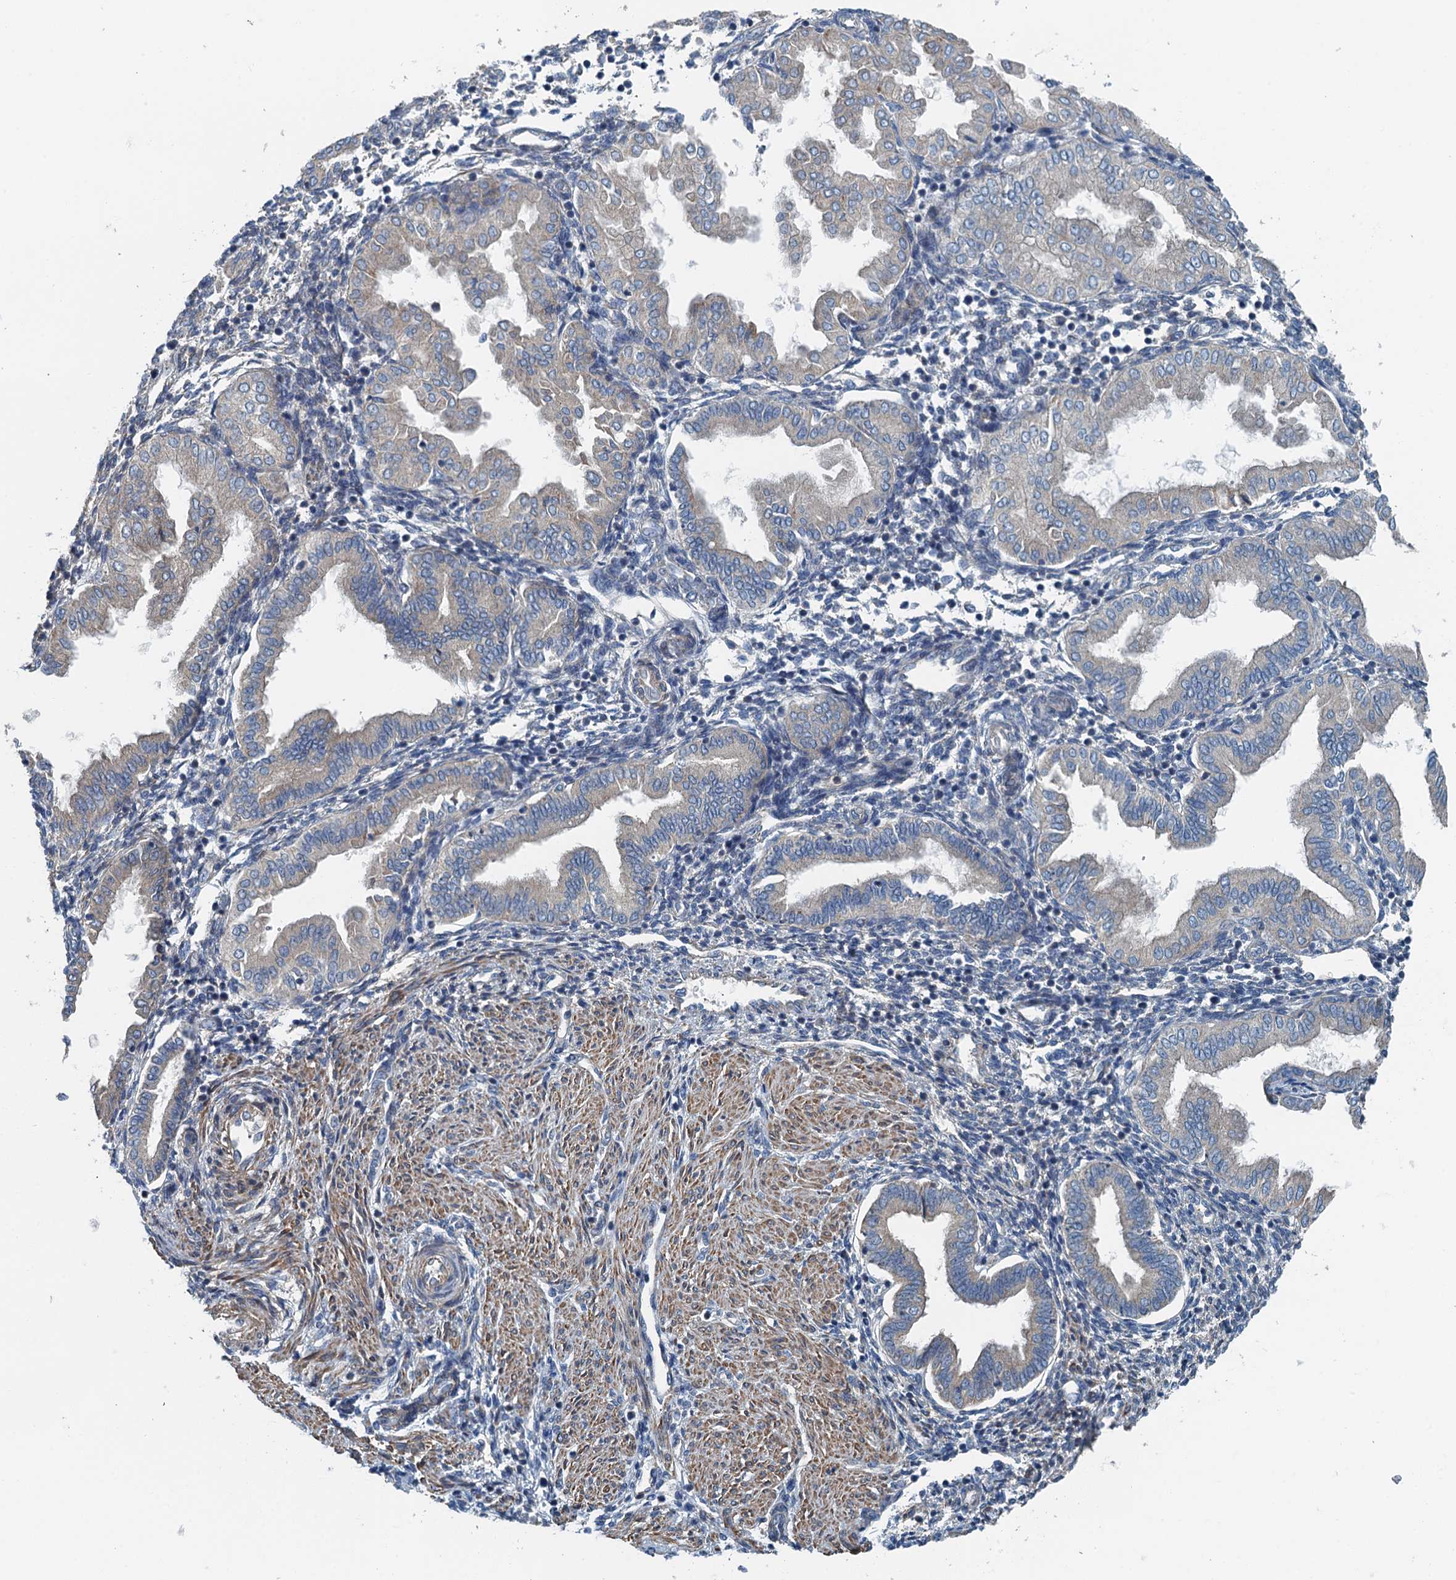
{"staining": {"intensity": "negative", "quantity": "none", "location": "none"}, "tissue": "endometrium", "cell_type": "Cells in endometrial stroma", "image_type": "normal", "snomed": [{"axis": "morphology", "description": "Normal tissue, NOS"}, {"axis": "topography", "description": "Endometrium"}], "caption": "High power microscopy image of an immunohistochemistry image of unremarkable endometrium, revealing no significant staining in cells in endometrial stroma.", "gene": "PPP1R14D", "patient": {"sex": "female", "age": 53}}